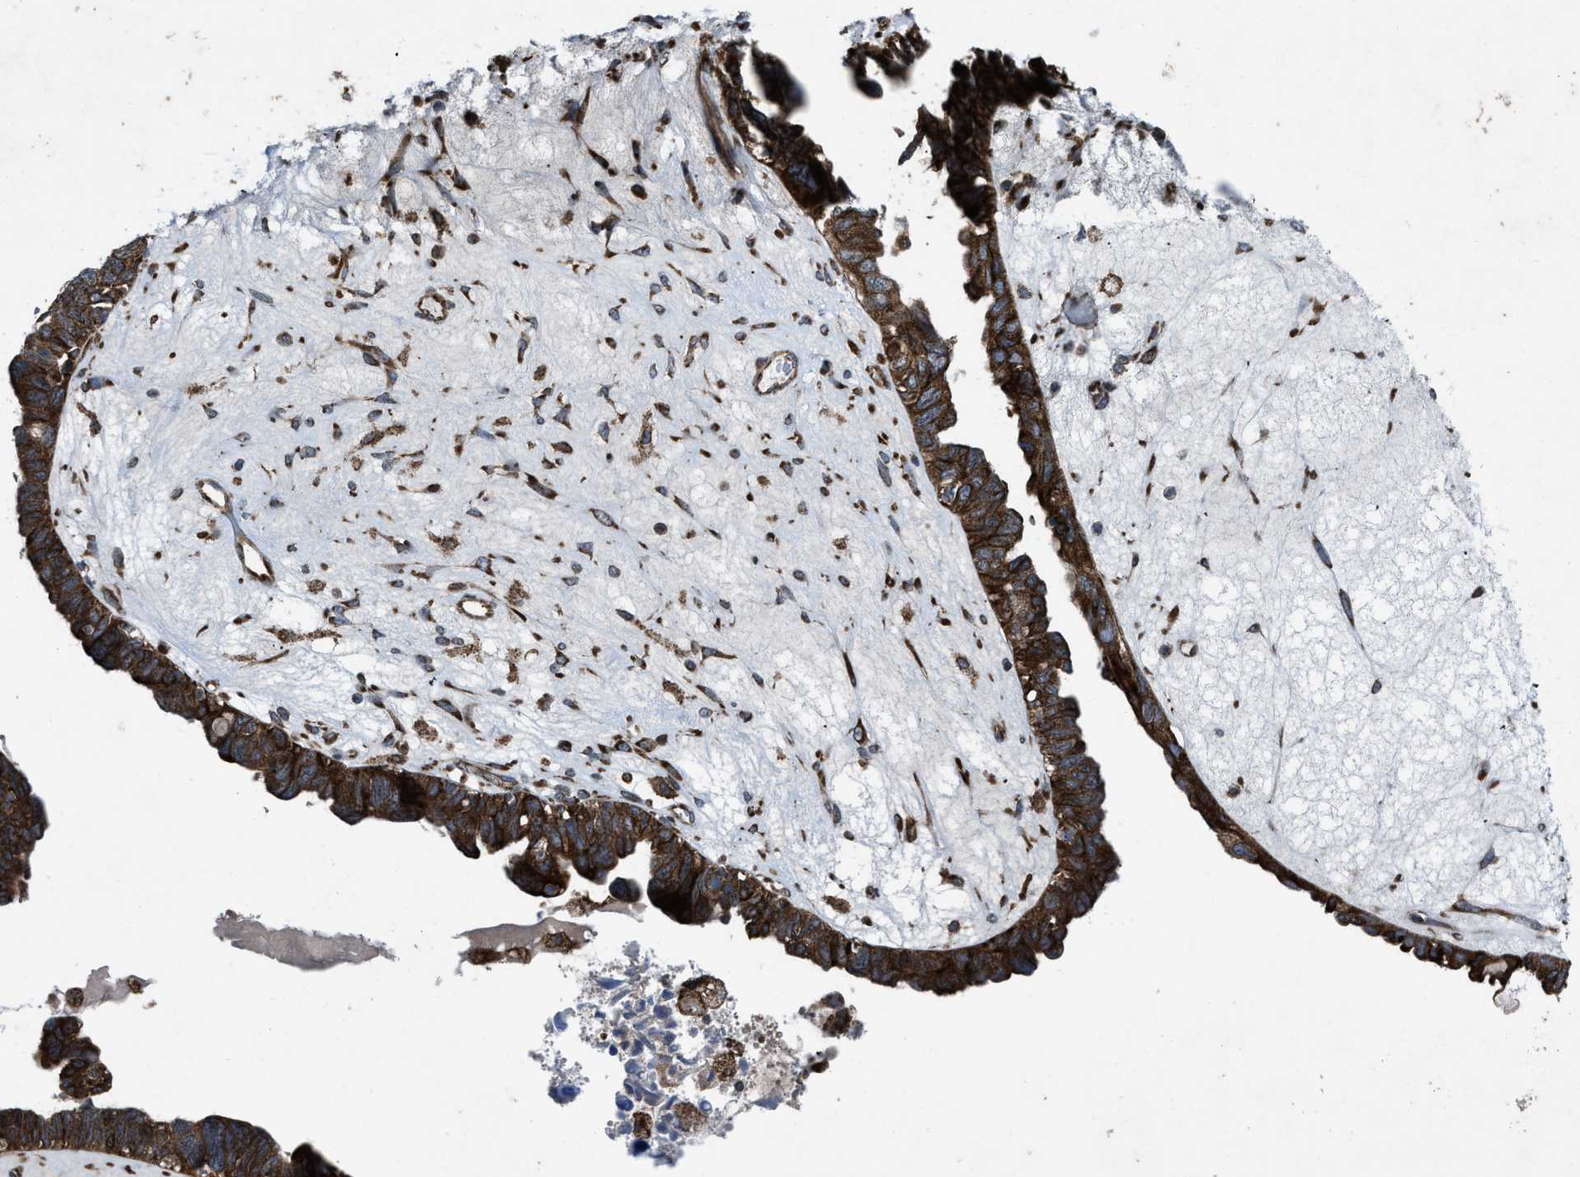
{"staining": {"intensity": "strong", "quantity": ">75%", "location": "cytoplasmic/membranous"}, "tissue": "ovarian cancer", "cell_type": "Tumor cells", "image_type": "cancer", "snomed": [{"axis": "morphology", "description": "Cystadenocarcinoma, serous, NOS"}, {"axis": "topography", "description": "Ovary"}], "caption": "IHC (DAB (3,3'-diaminobenzidine)) staining of human ovarian cancer displays strong cytoplasmic/membranous protein expression in approximately >75% of tumor cells.", "gene": "PER3", "patient": {"sex": "female", "age": 79}}